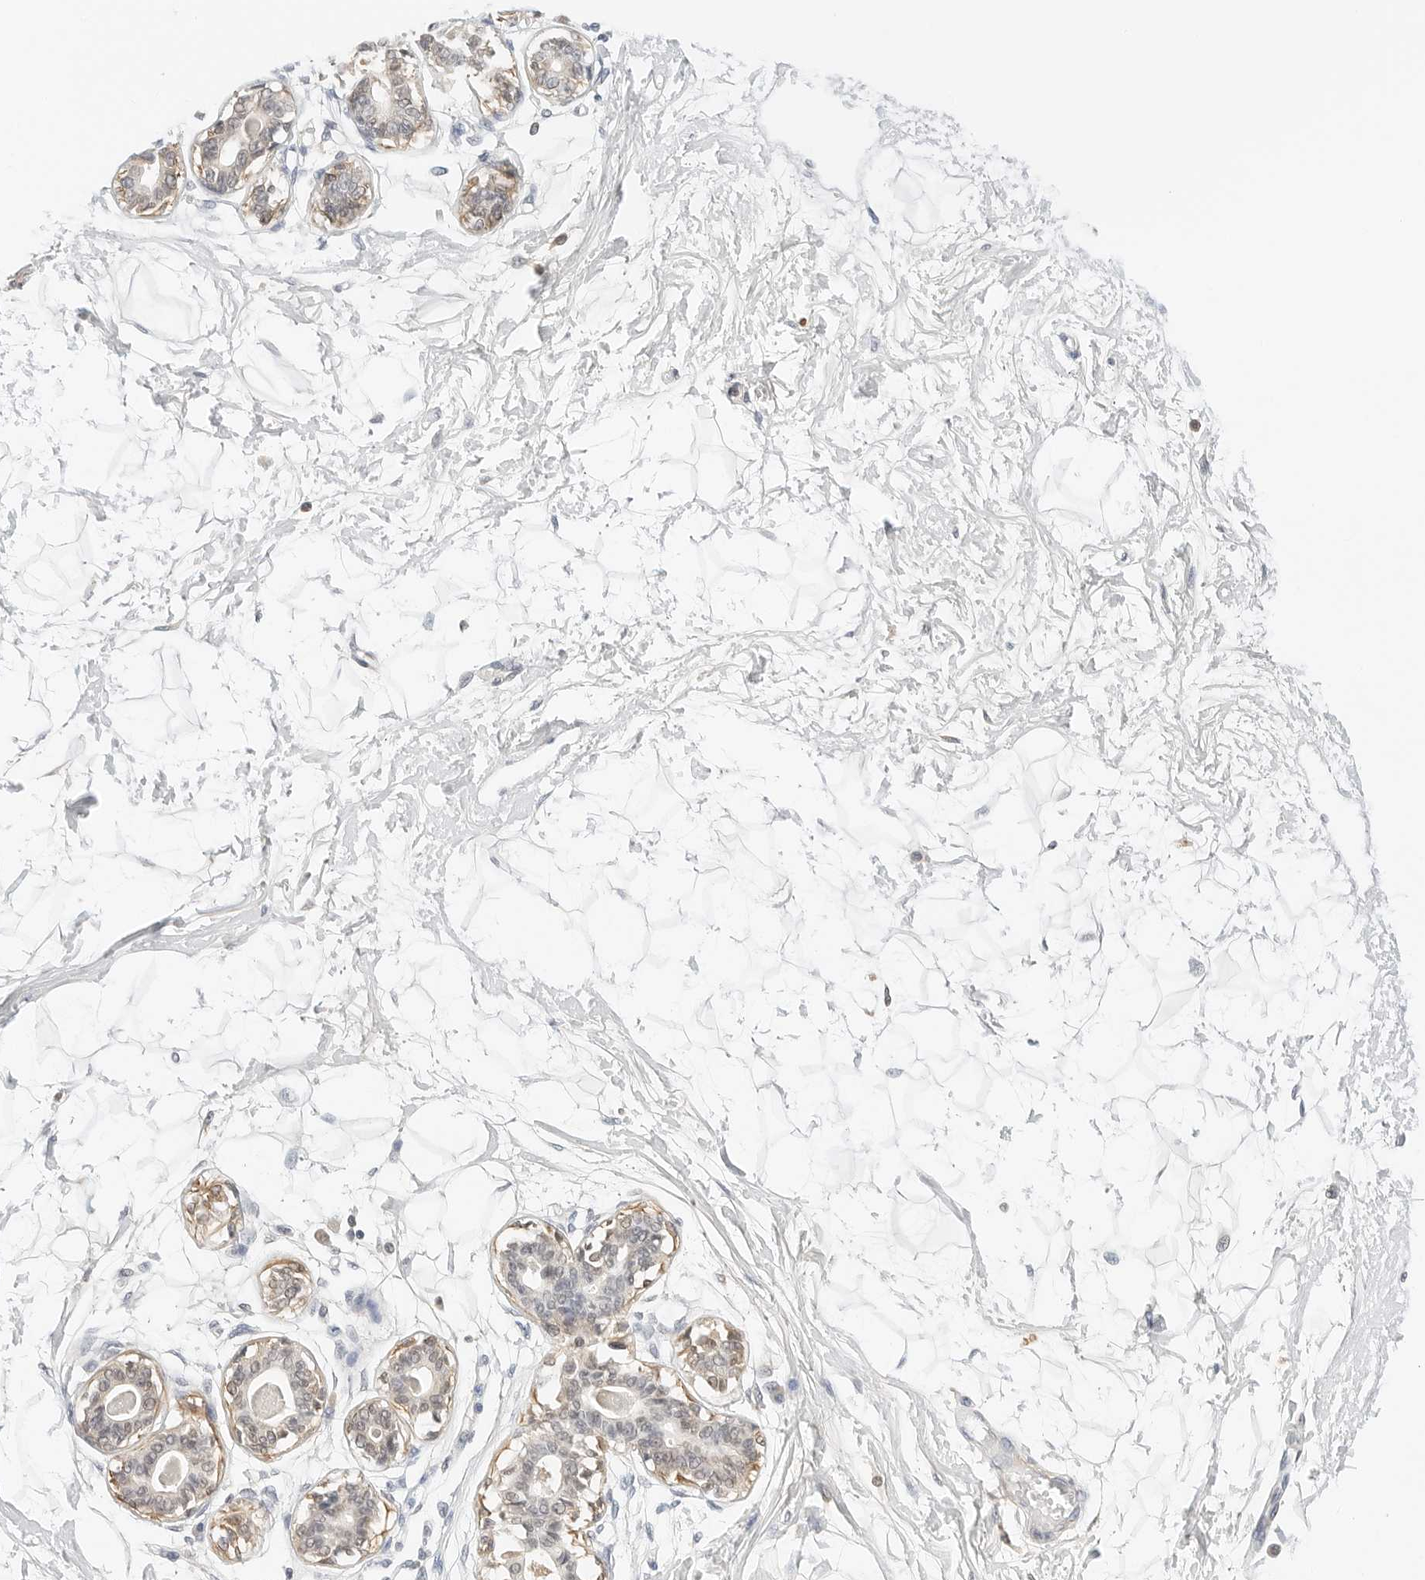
{"staining": {"intensity": "negative", "quantity": "none", "location": "none"}, "tissue": "breast", "cell_type": "Adipocytes", "image_type": "normal", "snomed": [{"axis": "morphology", "description": "Normal tissue, NOS"}, {"axis": "topography", "description": "Breast"}], "caption": "Immunohistochemistry (IHC) of benign breast displays no staining in adipocytes. (DAB (3,3'-diaminobenzidine) immunohistochemistry (IHC), high magnification).", "gene": "PKDCC", "patient": {"sex": "female", "age": 45}}